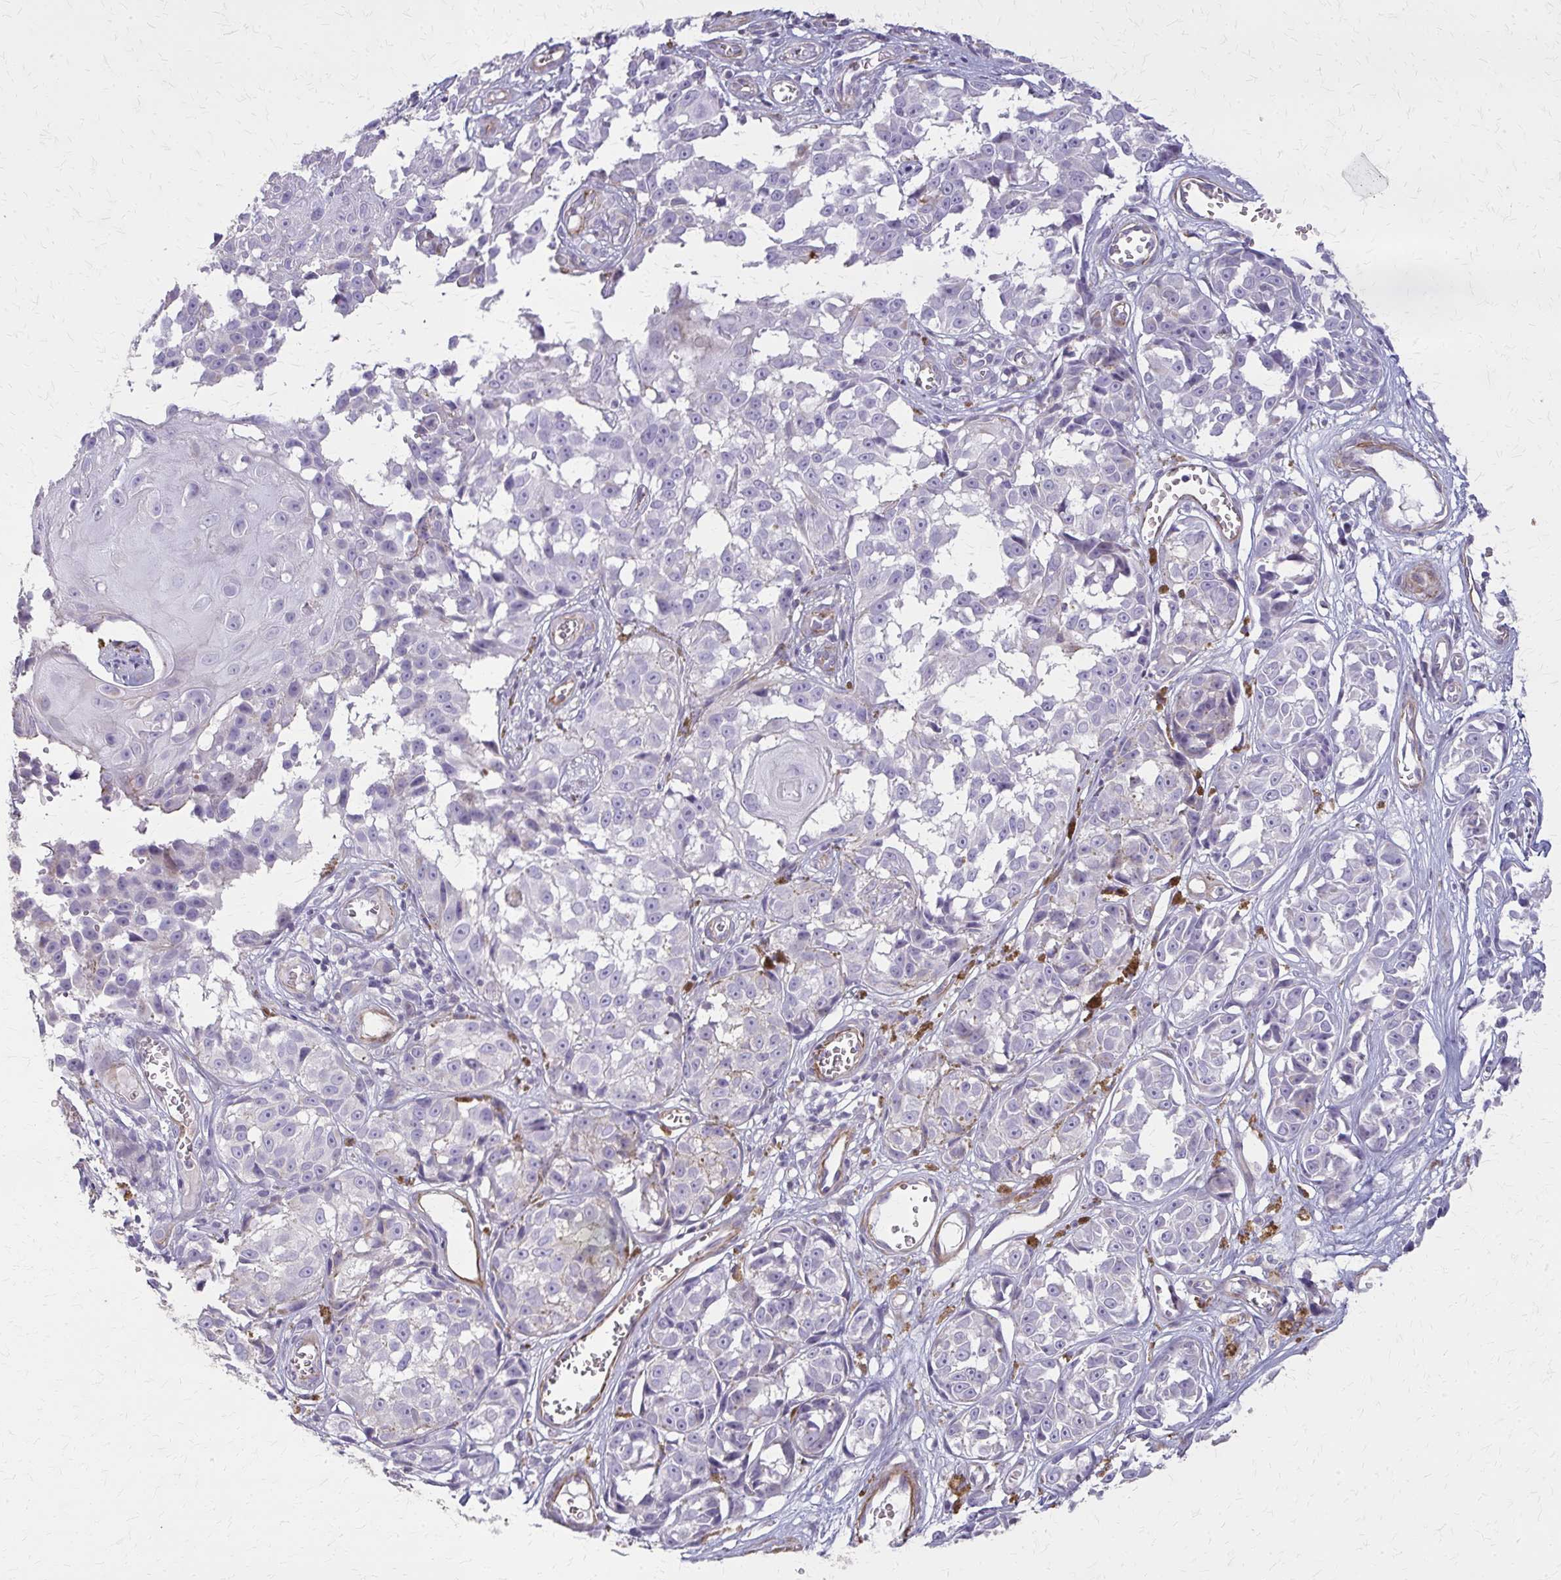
{"staining": {"intensity": "negative", "quantity": "none", "location": "none"}, "tissue": "melanoma", "cell_type": "Tumor cells", "image_type": "cancer", "snomed": [{"axis": "morphology", "description": "Malignant melanoma, NOS"}, {"axis": "topography", "description": "Skin"}], "caption": "There is no significant positivity in tumor cells of melanoma.", "gene": "TENM4", "patient": {"sex": "male", "age": 73}}